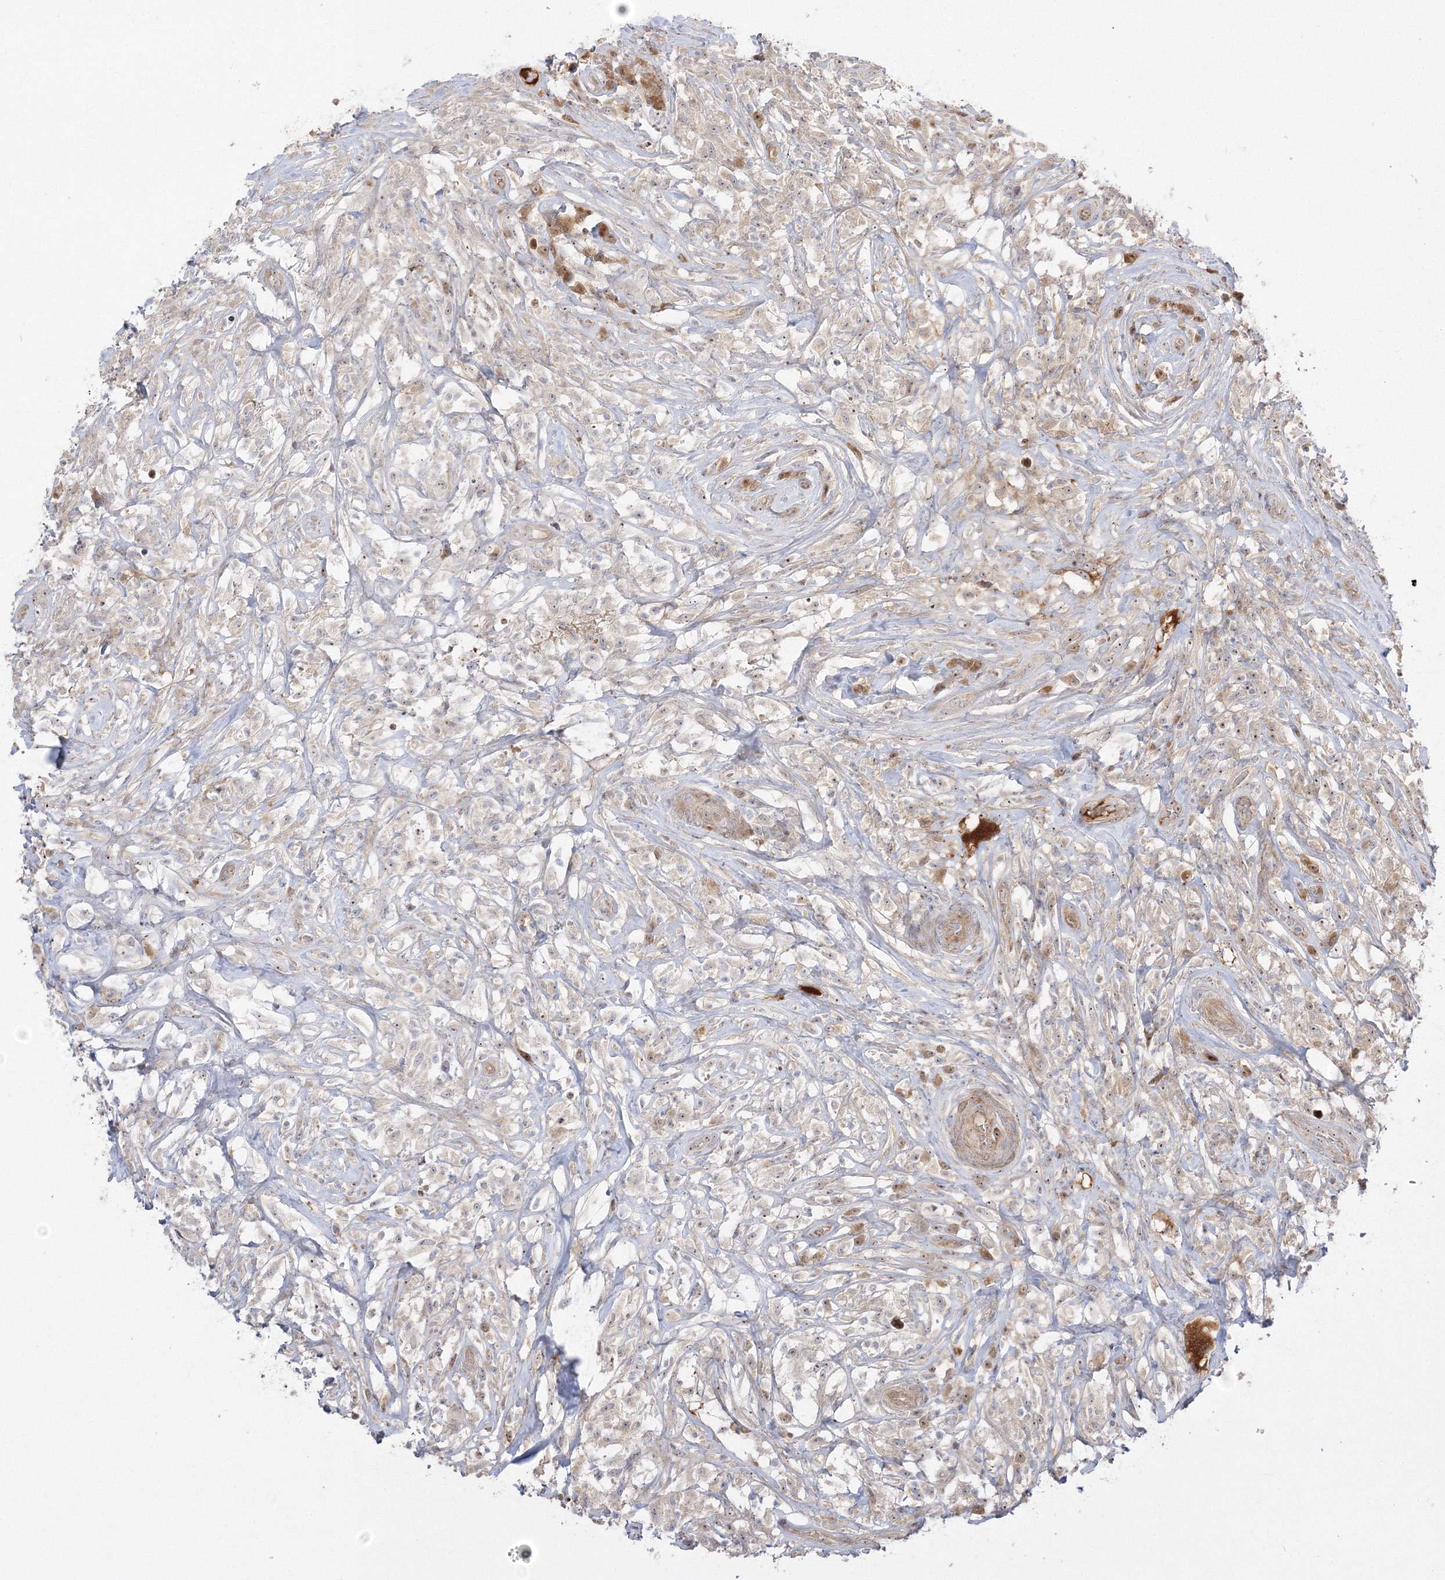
{"staining": {"intensity": "weak", "quantity": "<25%", "location": "nuclear"}, "tissue": "testis cancer", "cell_type": "Tumor cells", "image_type": "cancer", "snomed": [{"axis": "morphology", "description": "Seminoma, NOS"}, {"axis": "topography", "description": "Testis"}], "caption": "This is an immunohistochemistry photomicrograph of human testis cancer. There is no staining in tumor cells.", "gene": "NPM3", "patient": {"sex": "male", "age": 49}}